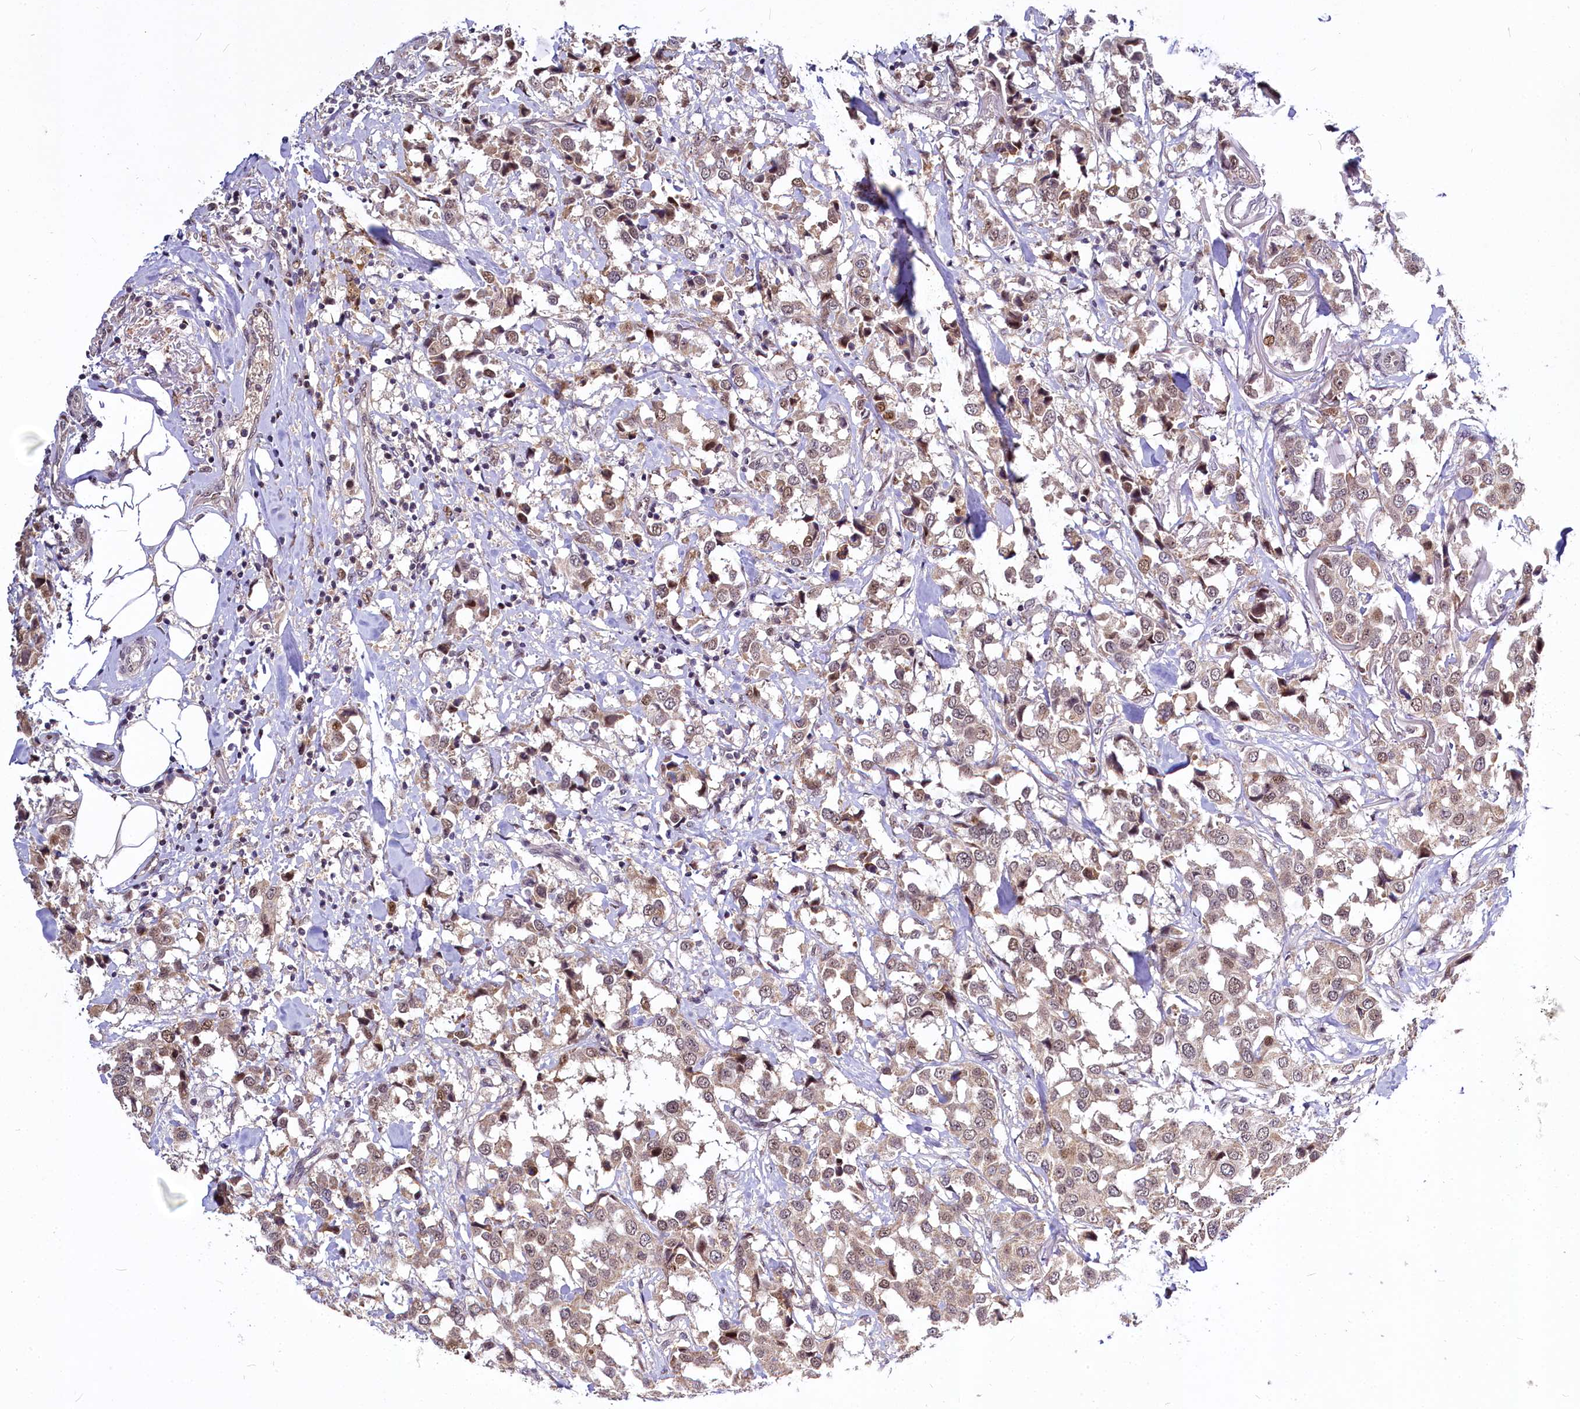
{"staining": {"intensity": "weak", "quantity": ">75%", "location": "cytoplasmic/membranous,nuclear"}, "tissue": "breast cancer", "cell_type": "Tumor cells", "image_type": "cancer", "snomed": [{"axis": "morphology", "description": "Duct carcinoma"}, {"axis": "topography", "description": "Breast"}], "caption": "Tumor cells show weak cytoplasmic/membranous and nuclear positivity in approximately >75% of cells in breast cancer. (brown staining indicates protein expression, while blue staining denotes nuclei).", "gene": "MAML2", "patient": {"sex": "female", "age": 80}}